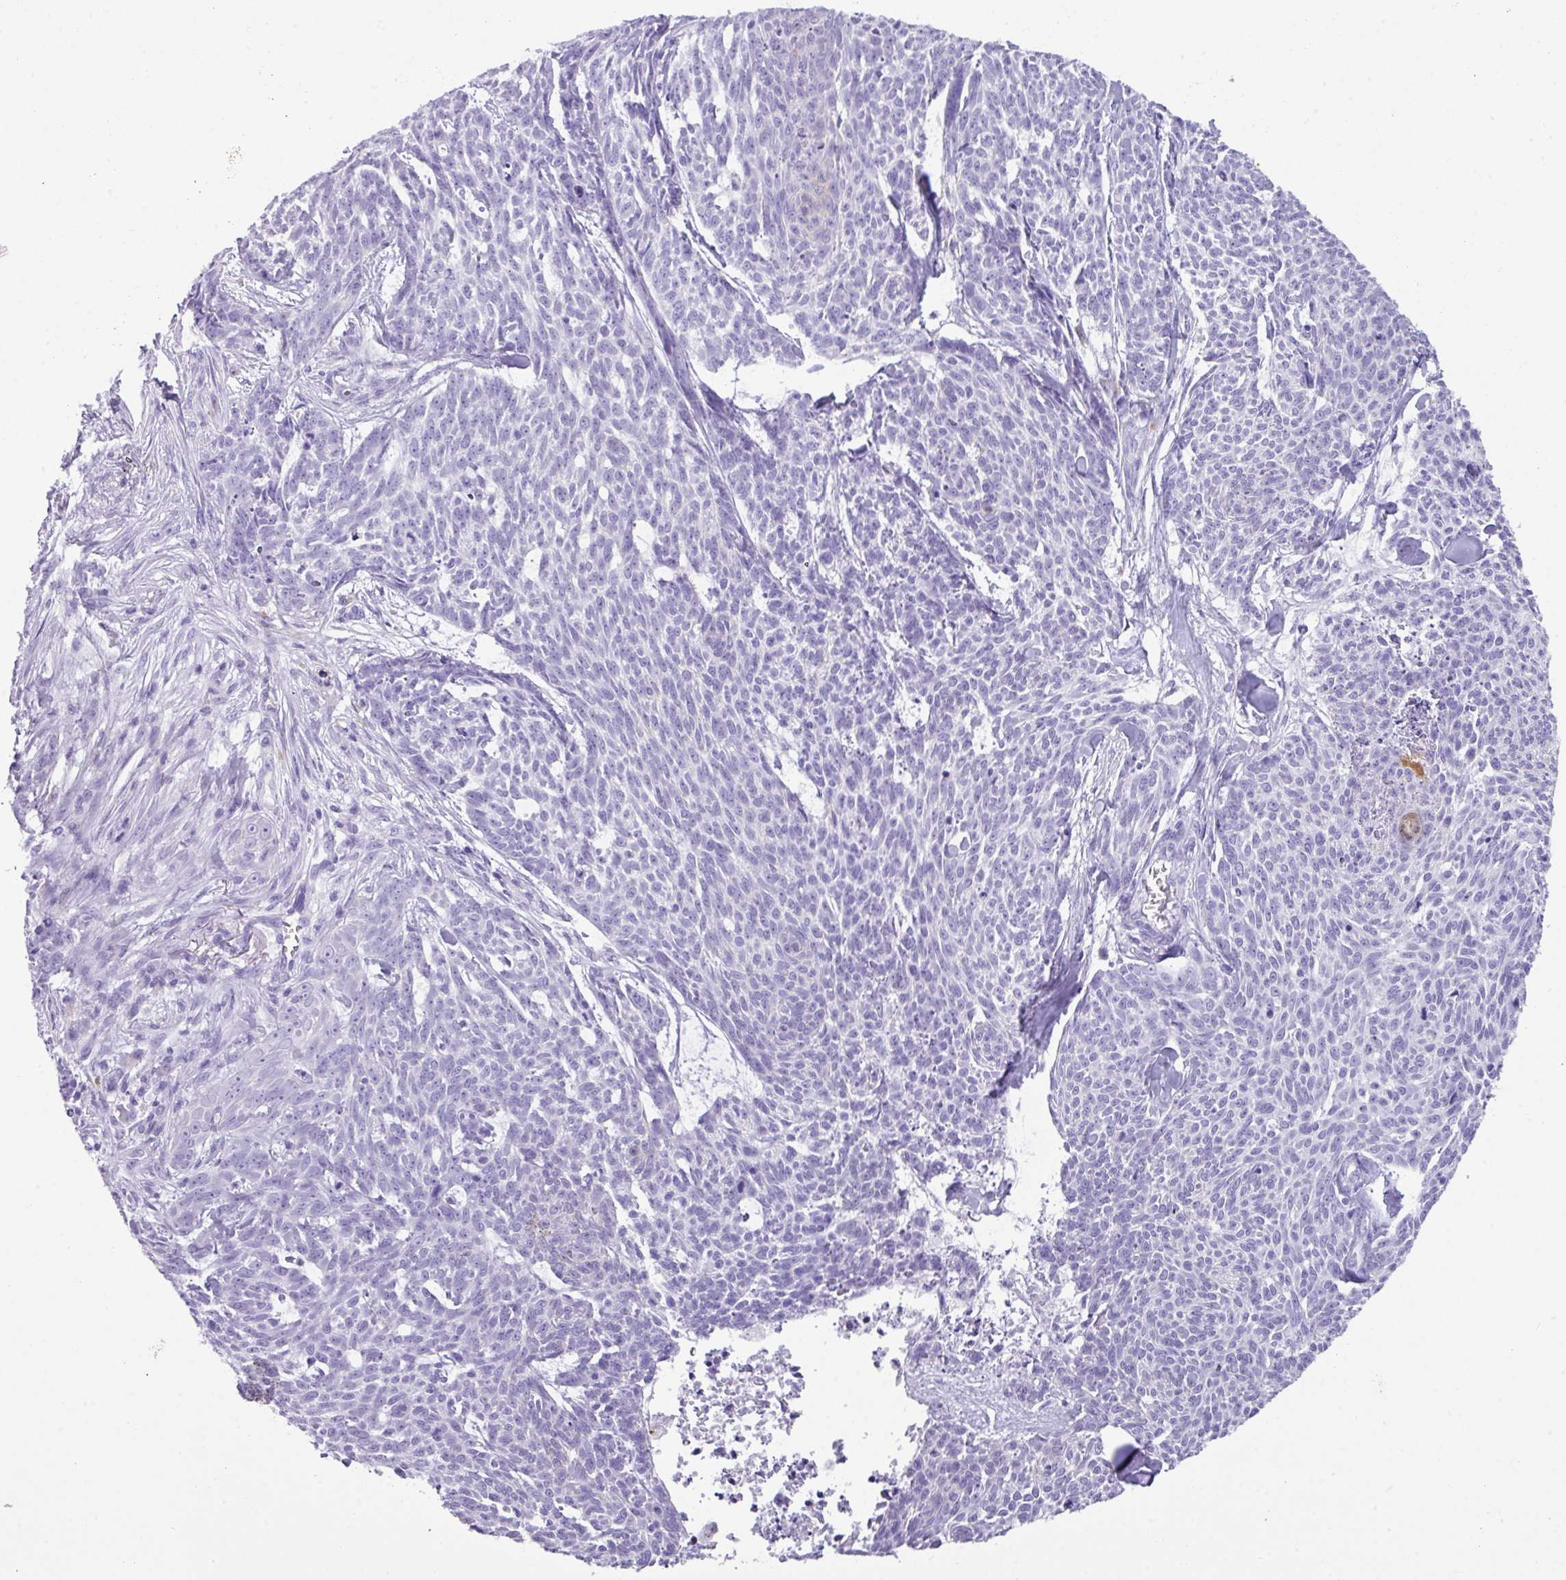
{"staining": {"intensity": "negative", "quantity": "none", "location": "none"}, "tissue": "skin cancer", "cell_type": "Tumor cells", "image_type": "cancer", "snomed": [{"axis": "morphology", "description": "Basal cell carcinoma"}, {"axis": "topography", "description": "Skin"}], "caption": "Skin basal cell carcinoma stained for a protein using immunohistochemistry displays no positivity tumor cells.", "gene": "NCCRP1", "patient": {"sex": "female", "age": 93}}